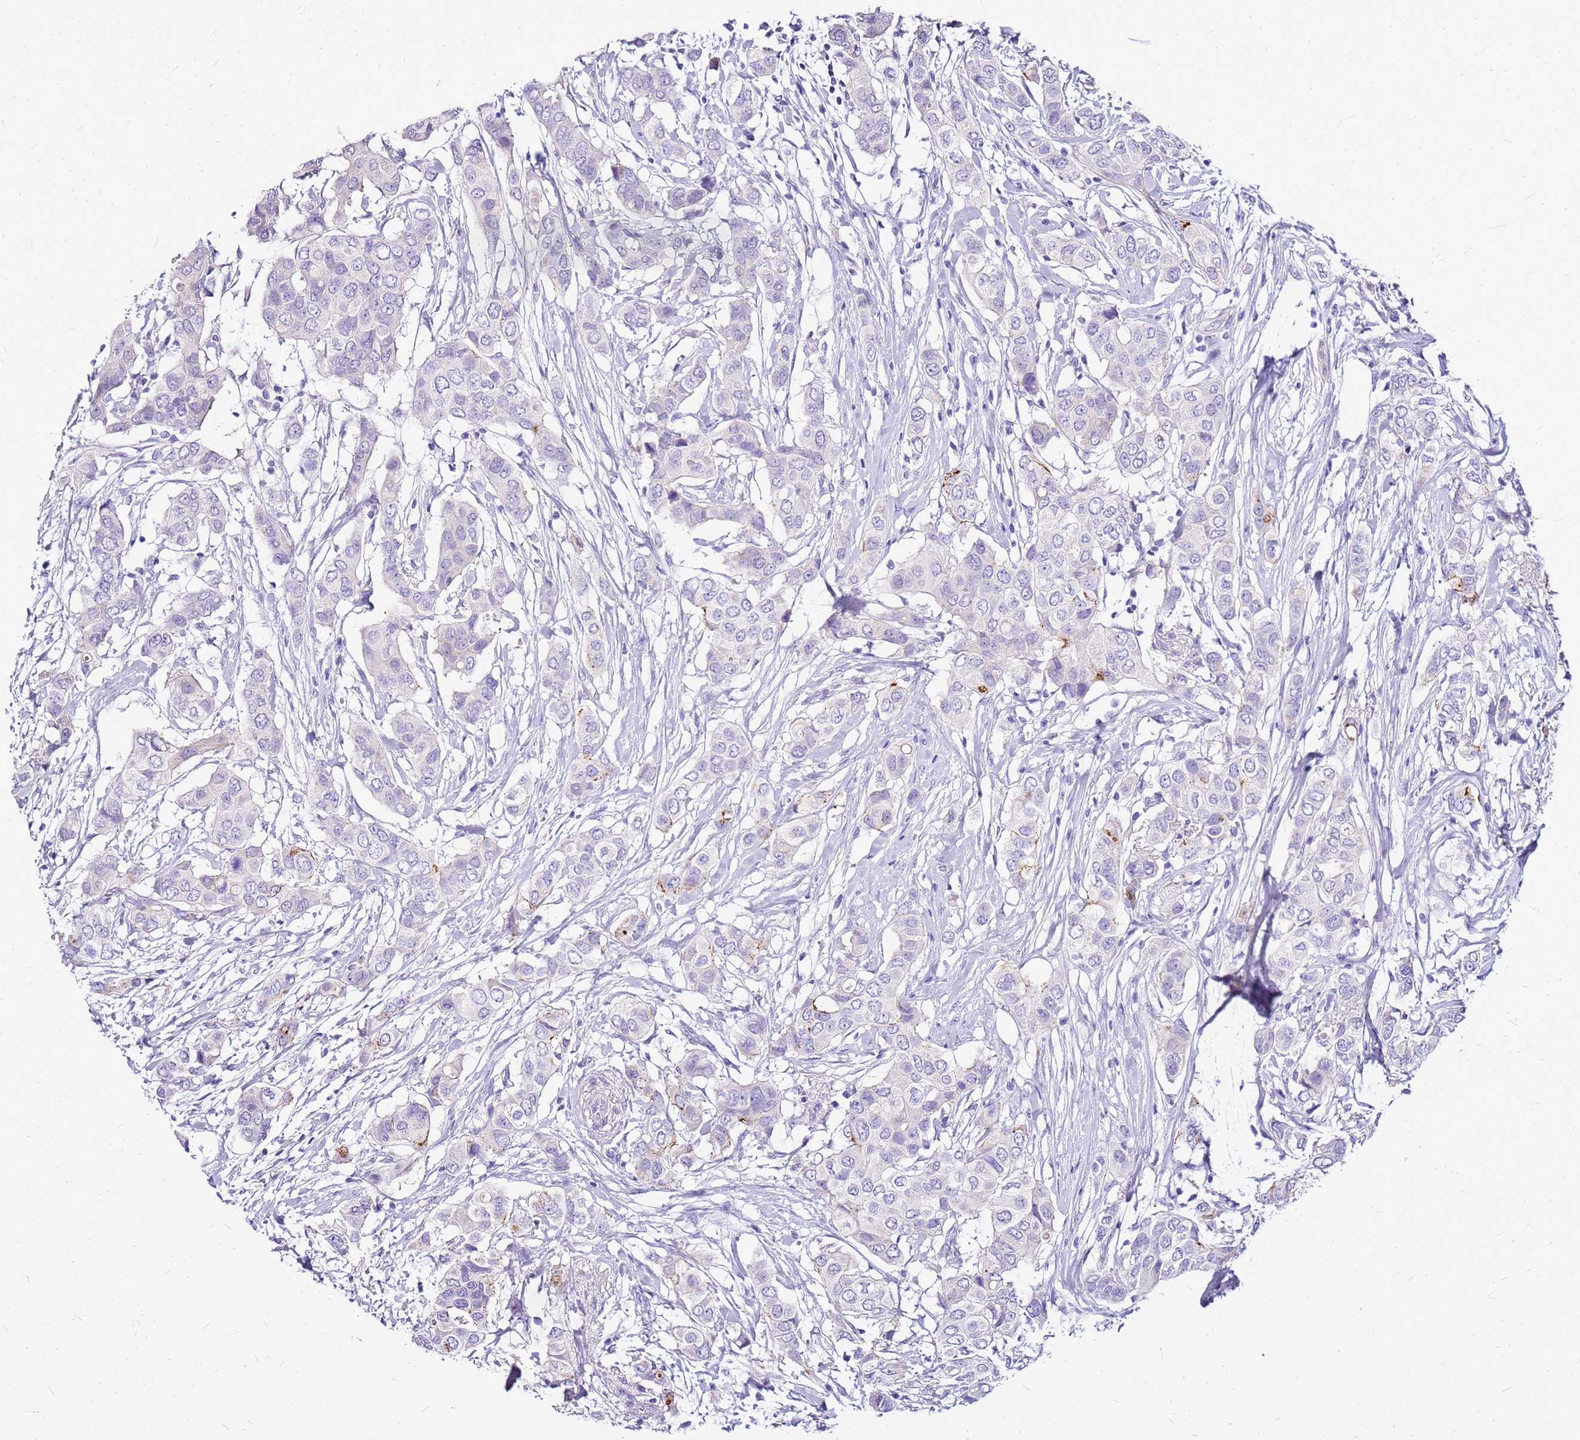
{"staining": {"intensity": "negative", "quantity": "none", "location": "none"}, "tissue": "breast cancer", "cell_type": "Tumor cells", "image_type": "cancer", "snomed": [{"axis": "morphology", "description": "Lobular carcinoma"}, {"axis": "topography", "description": "Breast"}], "caption": "Protein analysis of breast cancer (lobular carcinoma) exhibits no significant staining in tumor cells. Brightfield microscopy of IHC stained with DAB (3,3'-diaminobenzidine) (brown) and hematoxylin (blue), captured at high magnification.", "gene": "DCDC2B", "patient": {"sex": "female", "age": 51}}